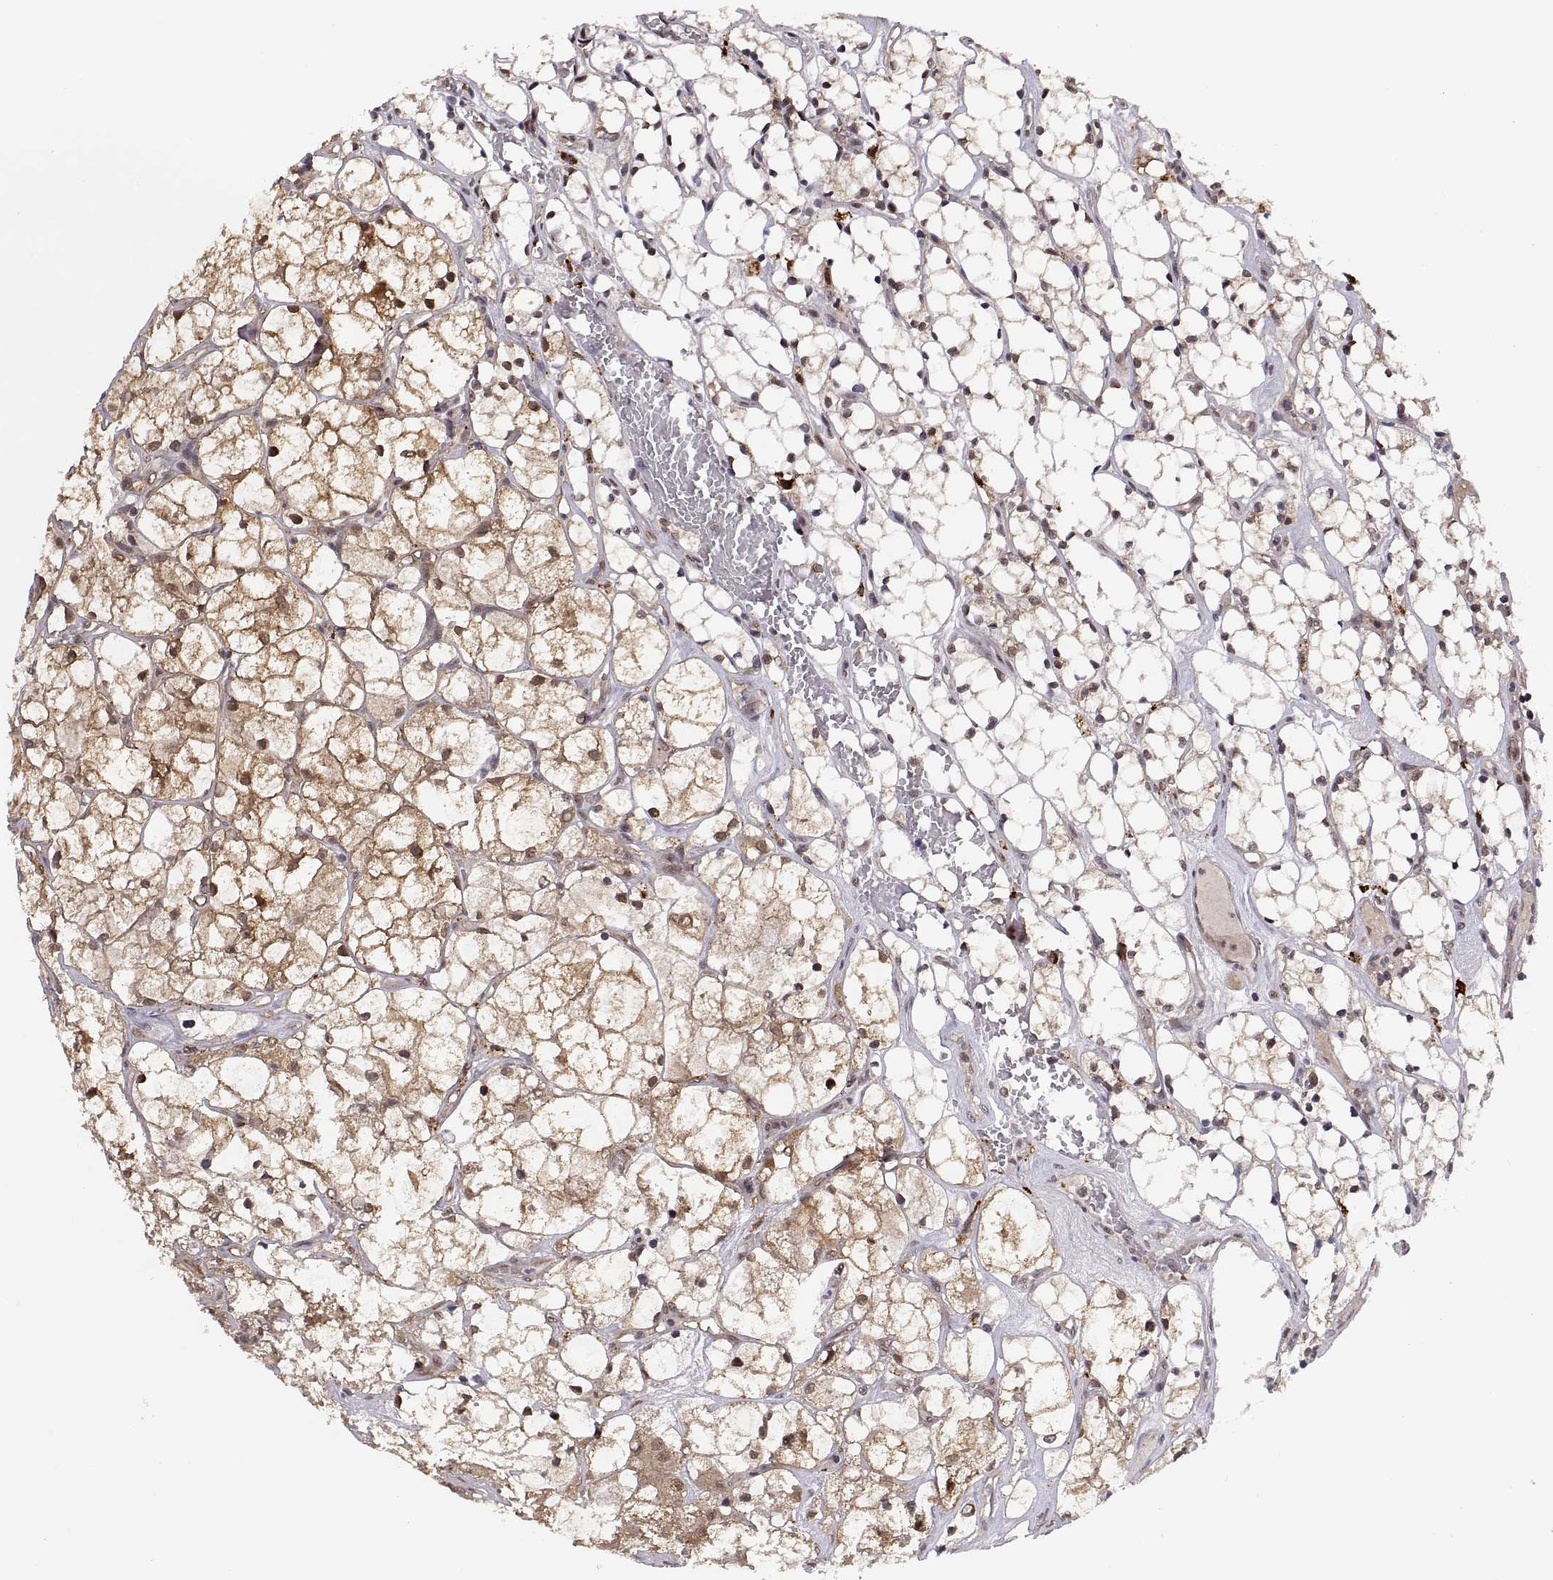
{"staining": {"intensity": "moderate", "quantity": ">75%", "location": "cytoplasmic/membranous"}, "tissue": "renal cancer", "cell_type": "Tumor cells", "image_type": "cancer", "snomed": [{"axis": "morphology", "description": "Adenocarcinoma, NOS"}, {"axis": "topography", "description": "Kidney"}], "caption": "High-magnification brightfield microscopy of renal cancer stained with DAB (brown) and counterstained with hematoxylin (blue). tumor cells exhibit moderate cytoplasmic/membranous staining is seen in approximately>75% of cells. (Brightfield microscopy of DAB IHC at high magnification).", "gene": "PSMC2", "patient": {"sex": "female", "age": 69}}